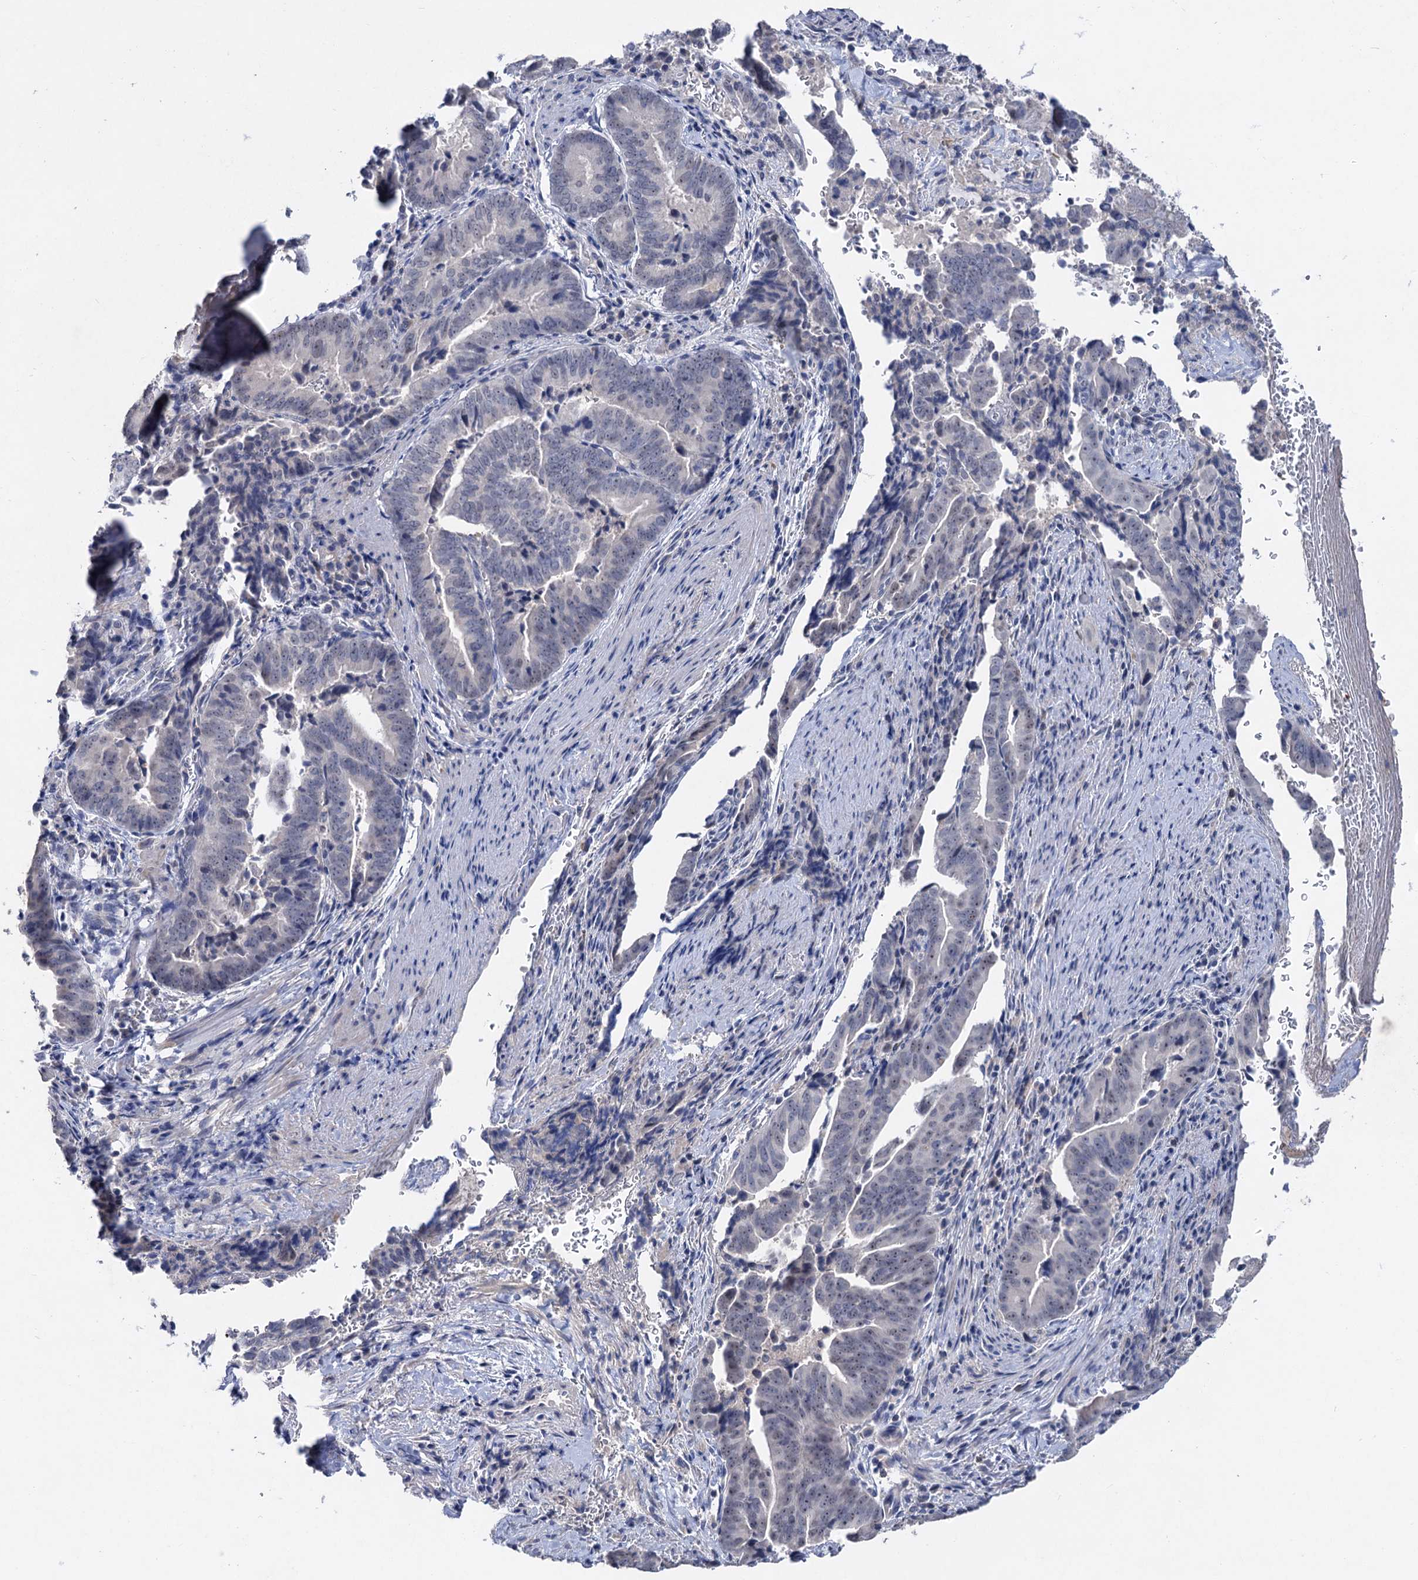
{"staining": {"intensity": "negative", "quantity": "none", "location": "none"}, "tissue": "pancreatic cancer", "cell_type": "Tumor cells", "image_type": "cancer", "snomed": [{"axis": "morphology", "description": "Adenocarcinoma, NOS"}, {"axis": "topography", "description": "Pancreas"}], "caption": "The photomicrograph exhibits no staining of tumor cells in adenocarcinoma (pancreatic). The staining is performed using DAB (3,3'-diaminobenzidine) brown chromogen with nuclei counter-stained in using hematoxylin.", "gene": "ATP4A", "patient": {"sex": "female", "age": 63}}